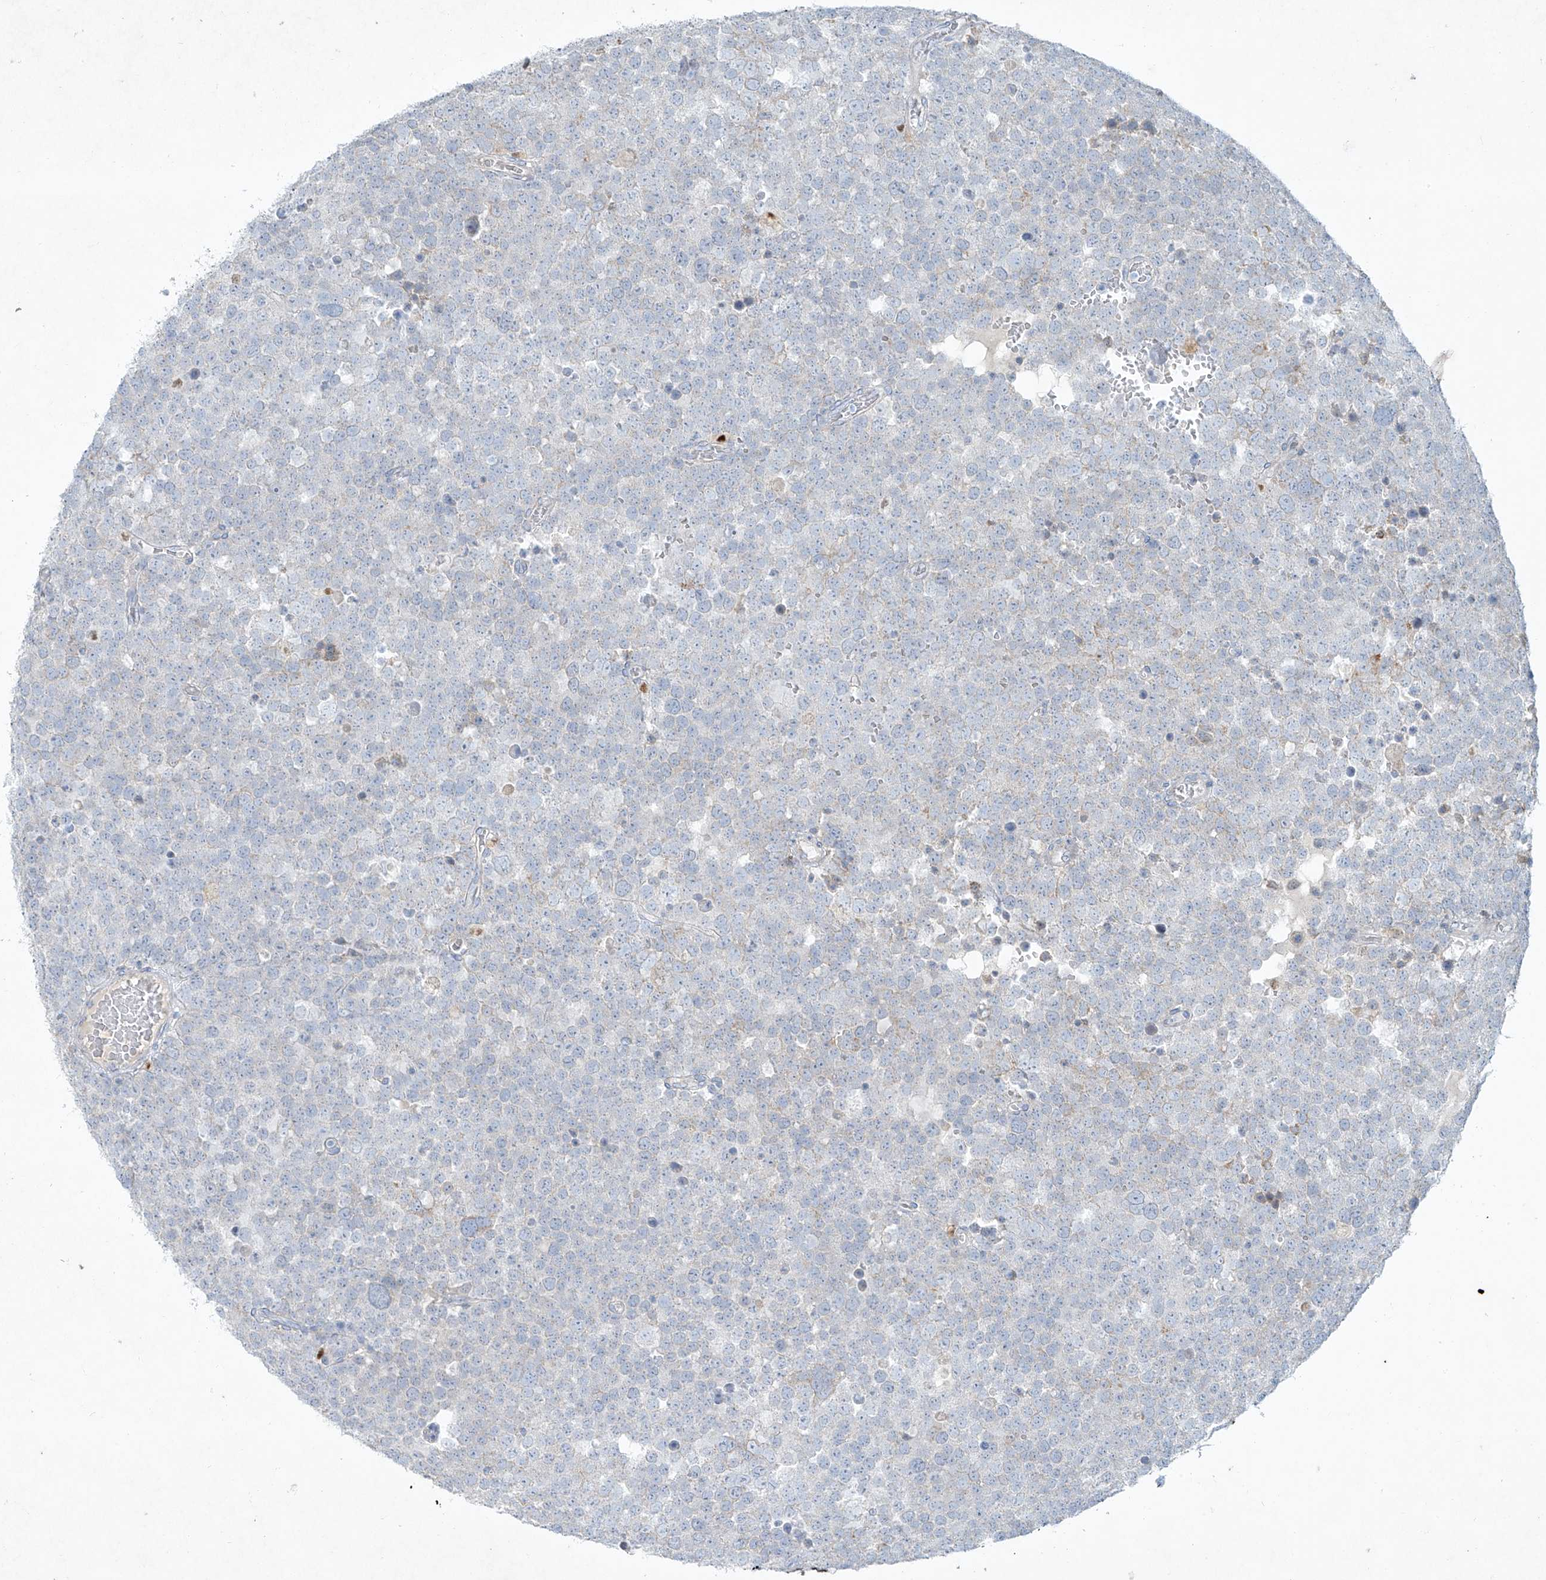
{"staining": {"intensity": "negative", "quantity": "none", "location": "none"}, "tissue": "testis cancer", "cell_type": "Tumor cells", "image_type": "cancer", "snomed": [{"axis": "morphology", "description": "Seminoma, NOS"}, {"axis": "topography", "description": "Testis"}], "caption": "A histopathology image of human testis cancer (seminoma) is negative for staining in tumor cells.", "gene": "TUBE1", "patient": {"sex": "male", "age": 71}}